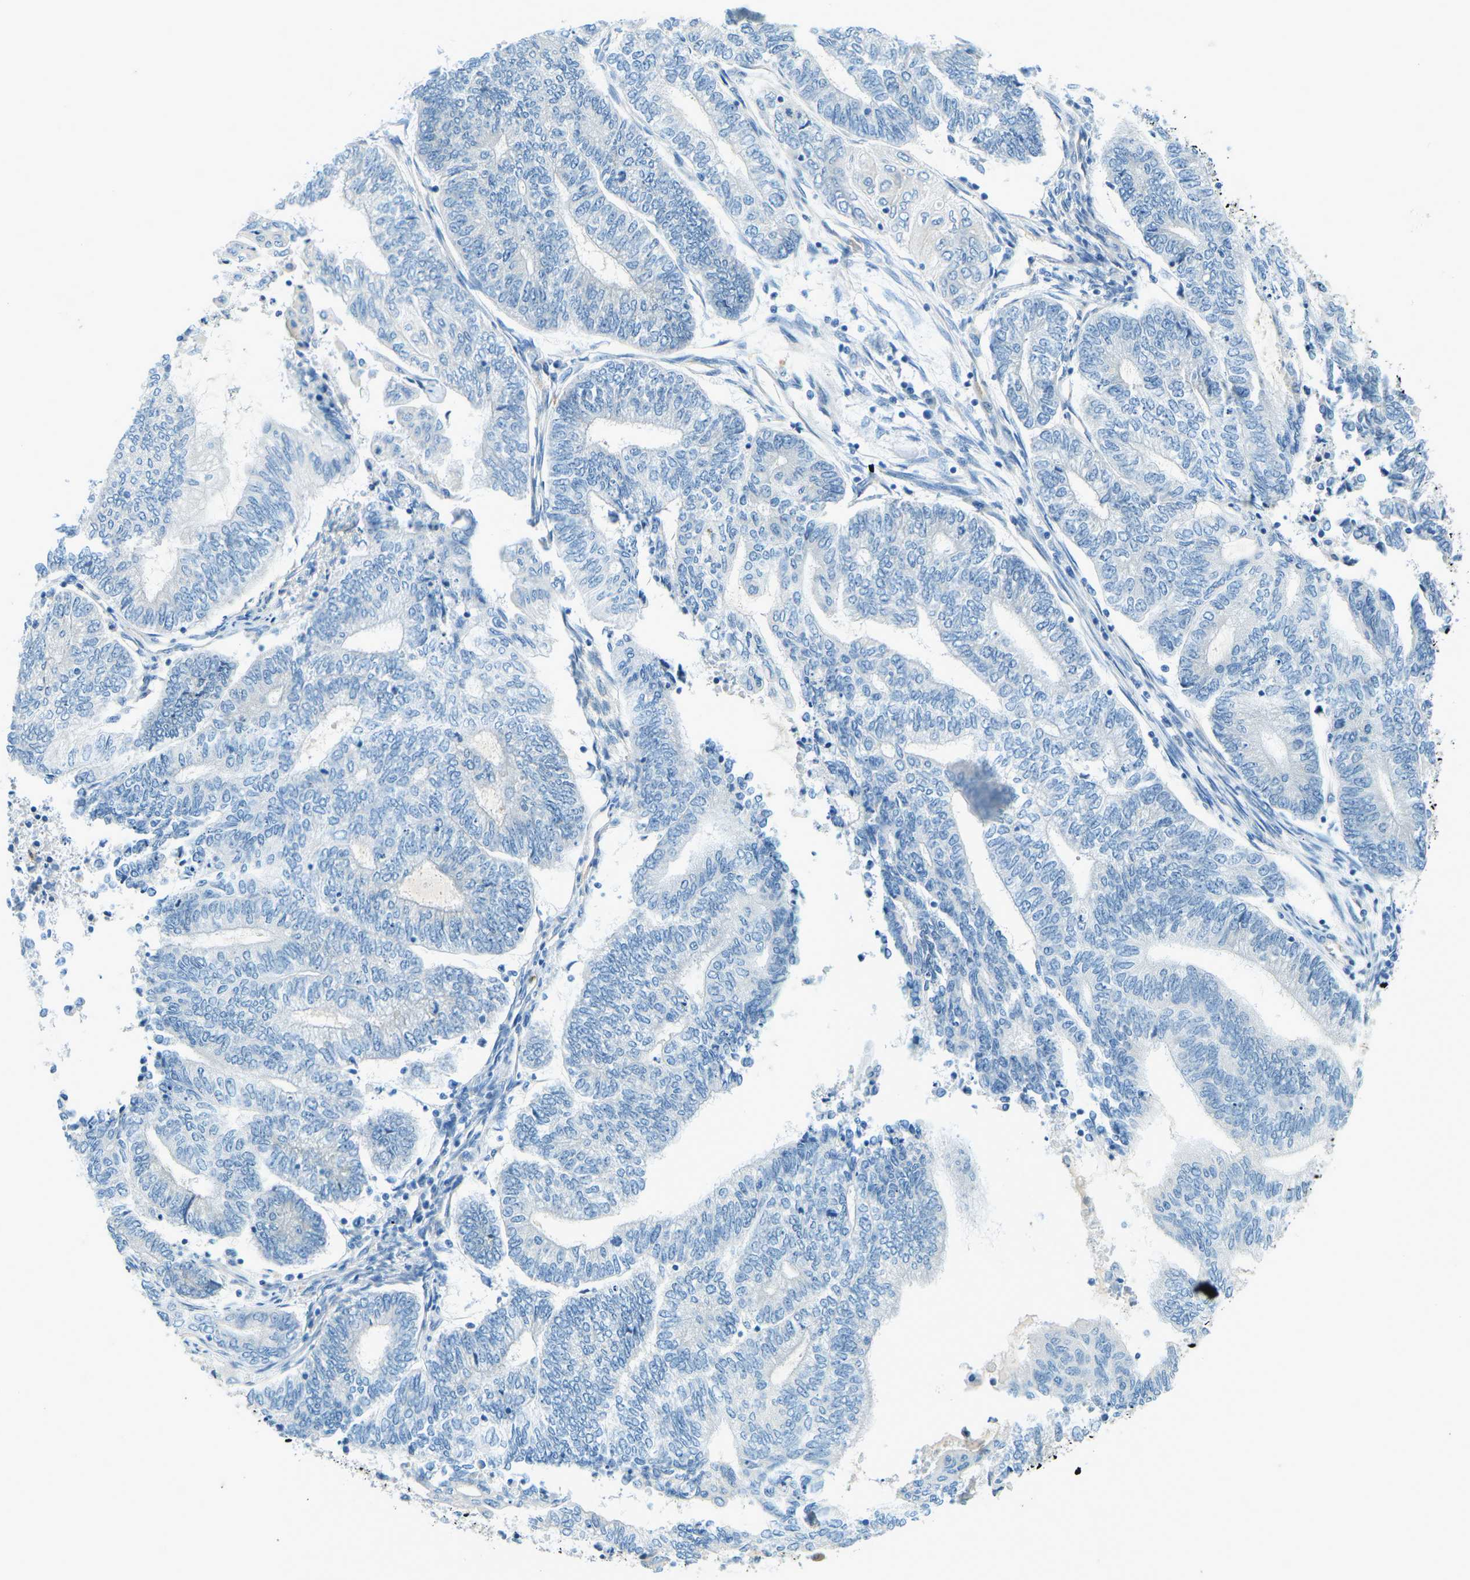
{"staining": {"intensity": "negative", "quantity": "none", "location": "none"}, "tissue": "endometrial cancer", "cell_type": "Tumor cells", "image_type": "cancer", "snomed": [{"axis": "morphology", "description": "Adenocarcinoma, NOS"}, {"axis": "topography", "description": "Uterus"}, {"axis": "topography", "description": "Endometrium"}], "caption": "Endometrial cancer was stained to show a protein in brown. There is no significant positivity in tumor cells.", "gene": "ZNF367", "patient": {"sex": "female", "age": 70}}